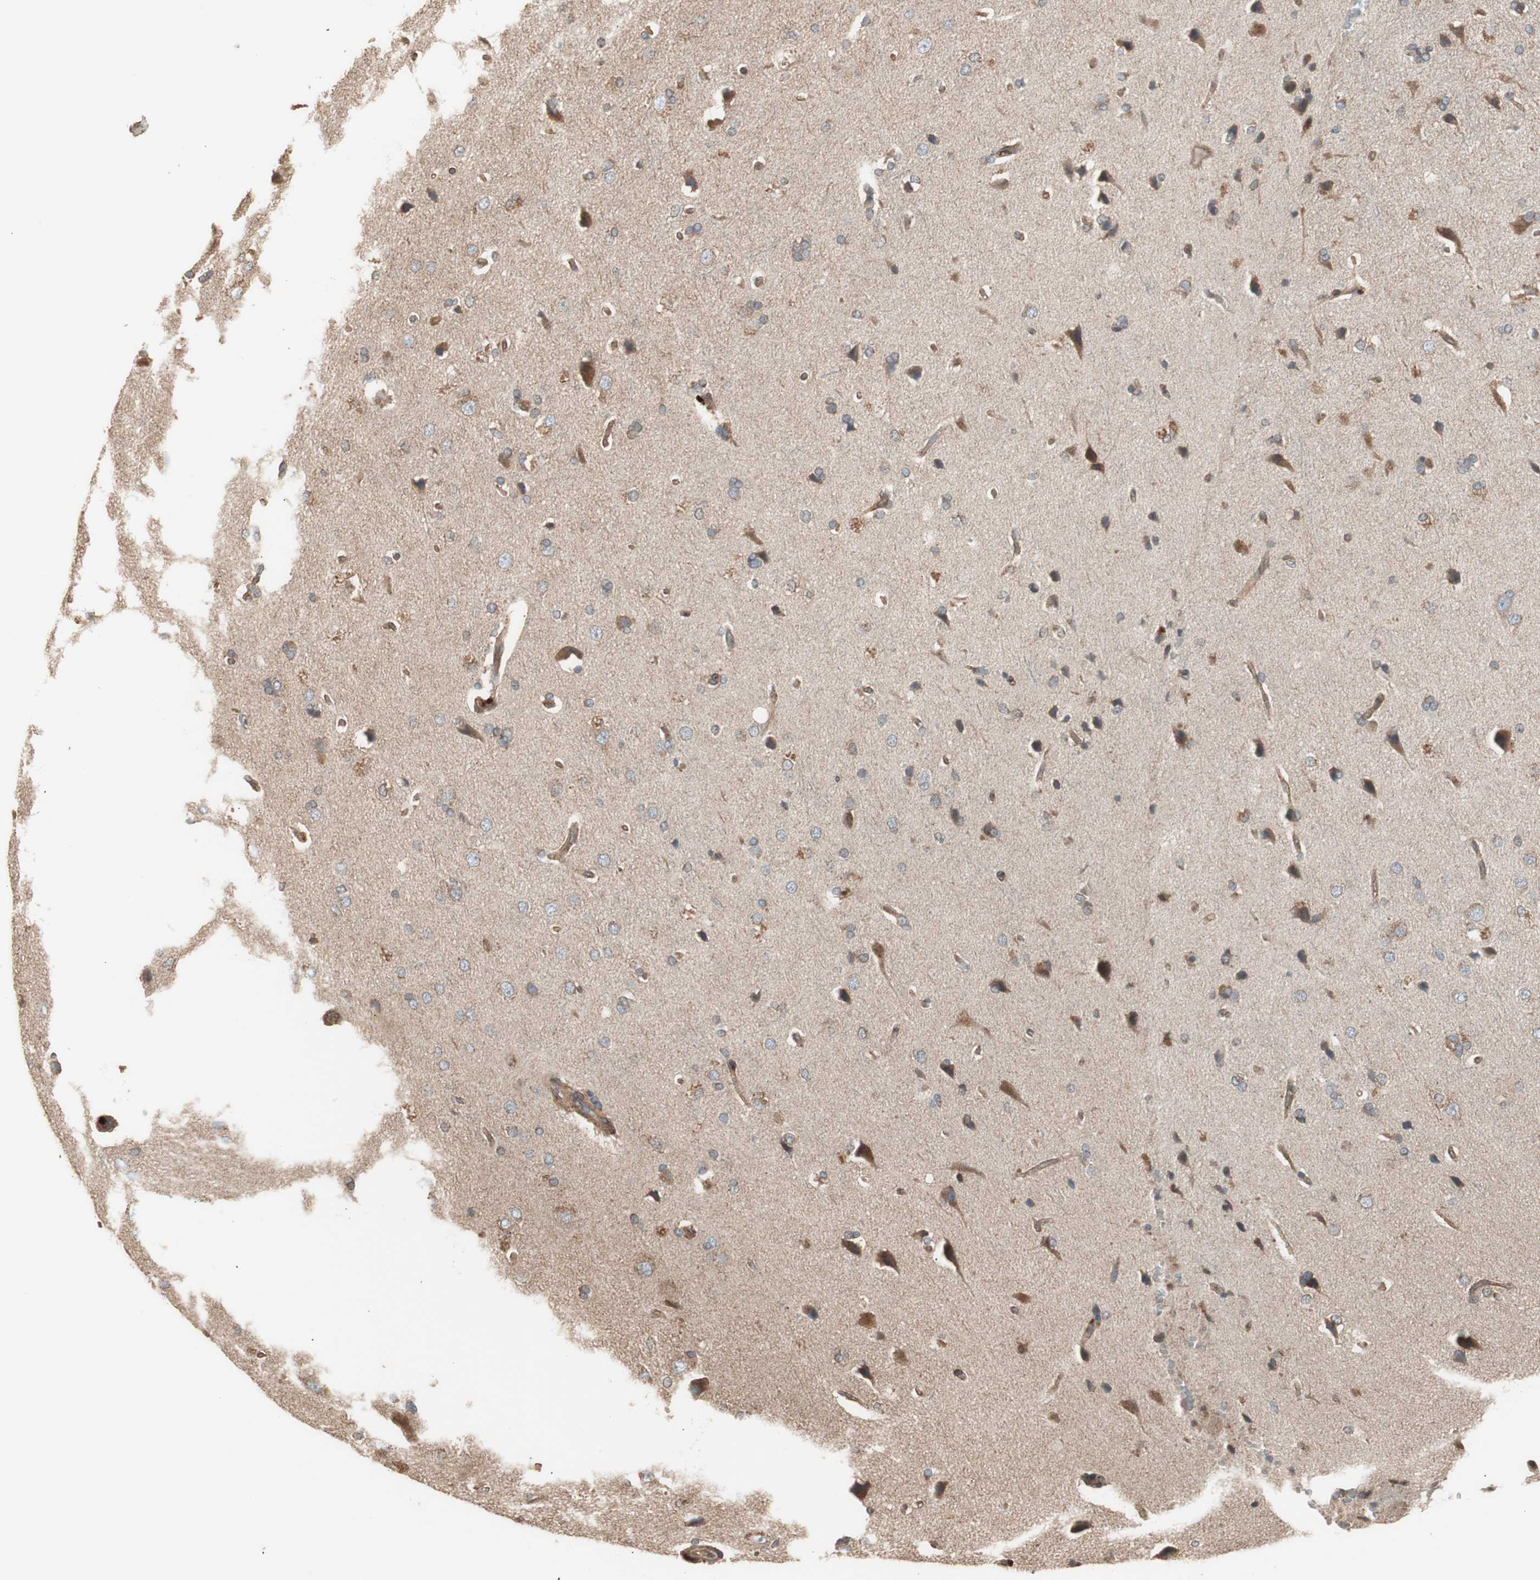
{"staining": {"intensity": "moderate", "quantity": ">75%", "location": "cytoplasmic/membranous"}, "tissue": "cerebral cortex", "cell_type": "Endothelial cells", "image_type": "normal", "snomed": [{"axis": "morphology", "description": "Normal tissue, NOS"}, {"axis": "topography", "description": "Cerebral cortex"}], "caption": "Protein analysis of benign cerebral cortex exhibits moderate cytoplasmic/membranous staining in approximately >75% of endothelial cells. The staining was performed using DAB (3,3'-diaminobenzidine) to visualize the protein expression in brown, while the nuclei were stained in blue with hematoxylin (Magnification: 20x).", "gene": "LZTS1", "patient": {"sex": "male", "age": 62}}